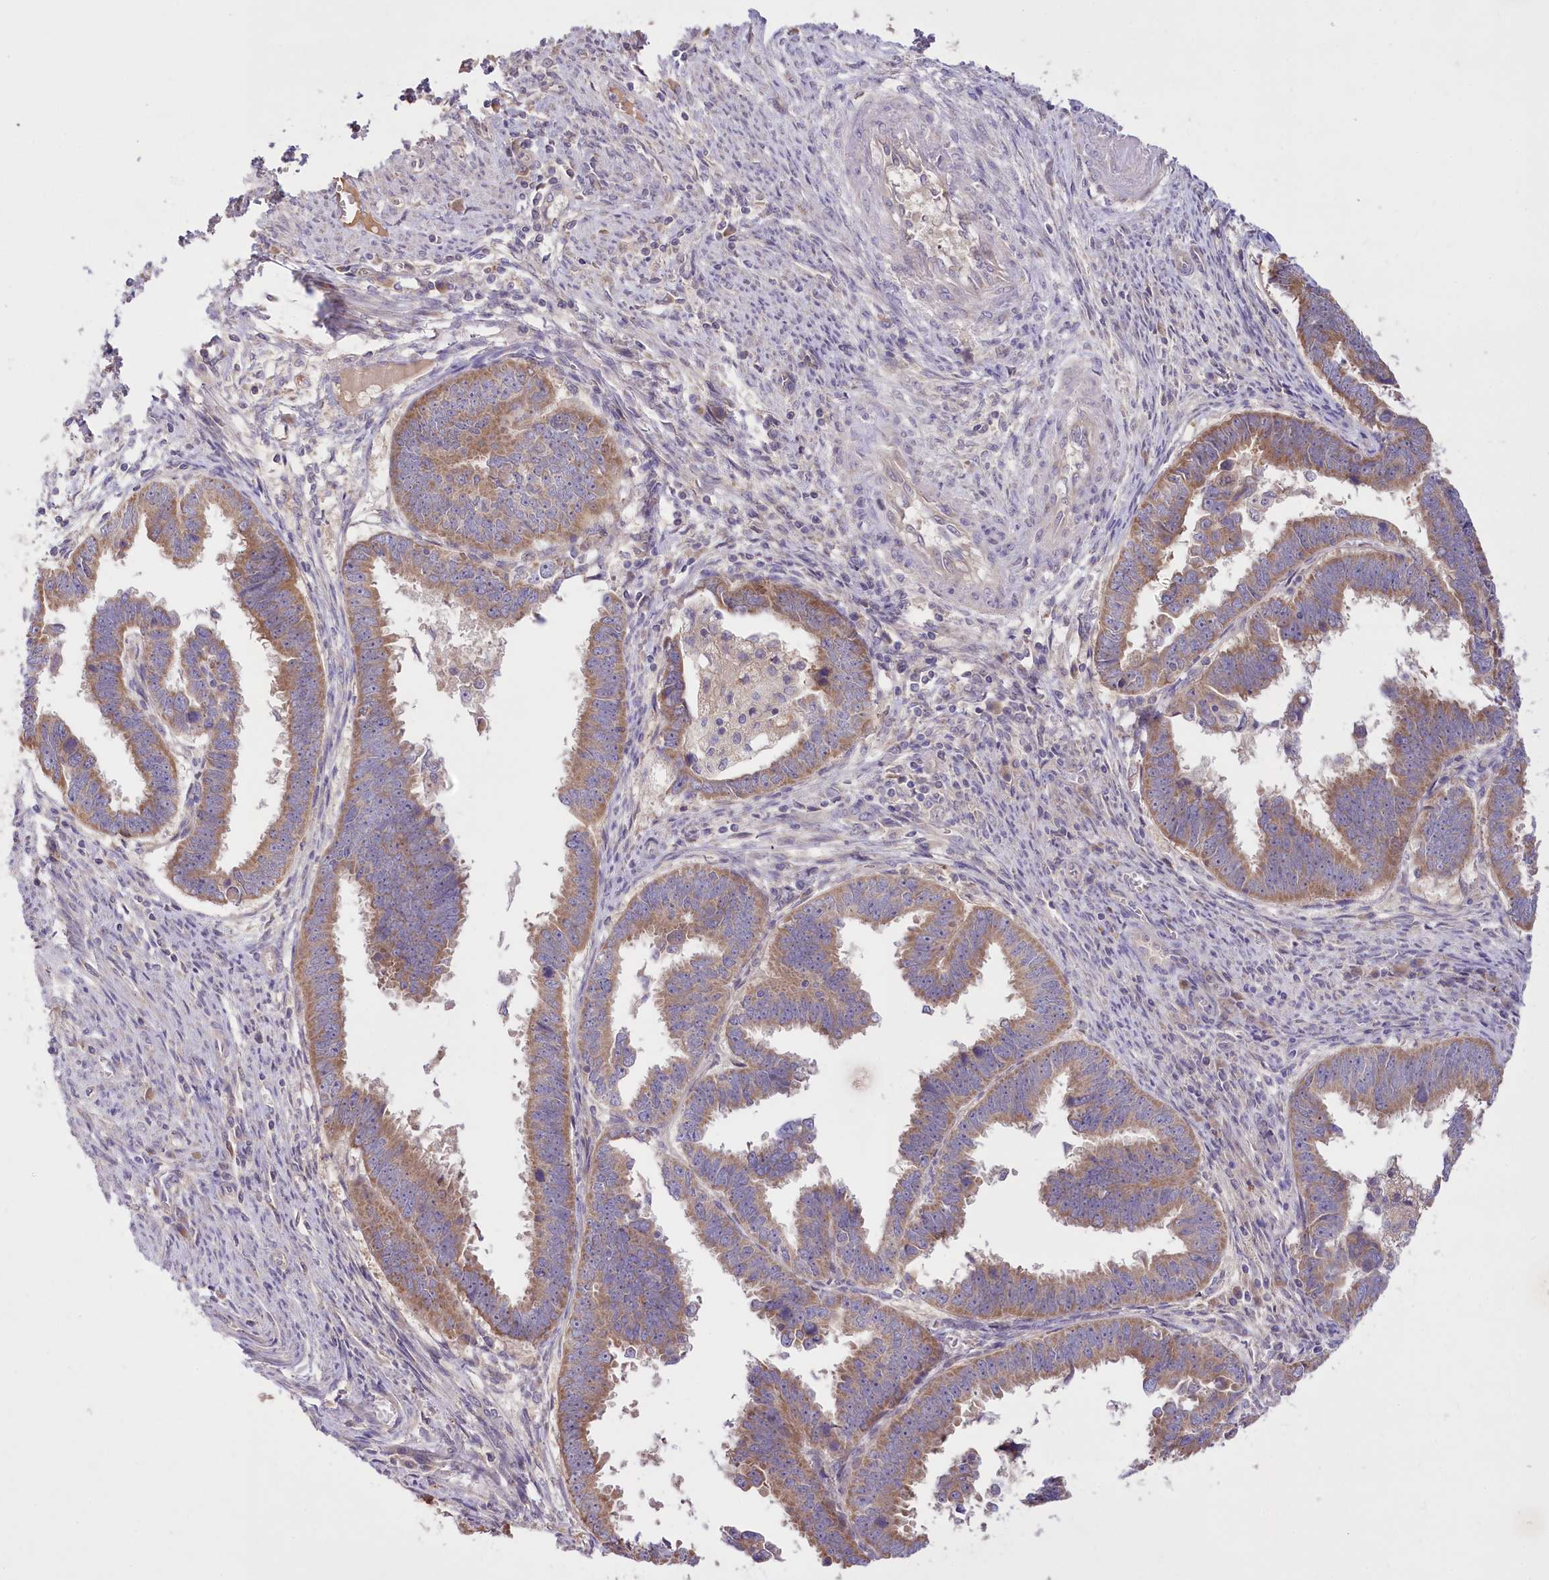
{"staining": {"intensity": "moderate", "quantity": ">75%", "location": "cytoplasmic/membranous"}, "tissue": "endometrial cancer", "cell_type": "Tumor cells", "image_type": "cancer", "snomed": [{"axis": "morphology", "description": "Adenocarcinoma, NOS"}, {"axis": "topography", "description": "Endometrium"}], "caption": "This image displays endometrial cancer stained with IHC to label a protein in brown. The cytoplasmic/membranous of tumor cells show moderate positivity for the protein. Nuclei are counter-stained blue.", "gene": "PBLD", "patient": {"sex": "female", "age": 75}}